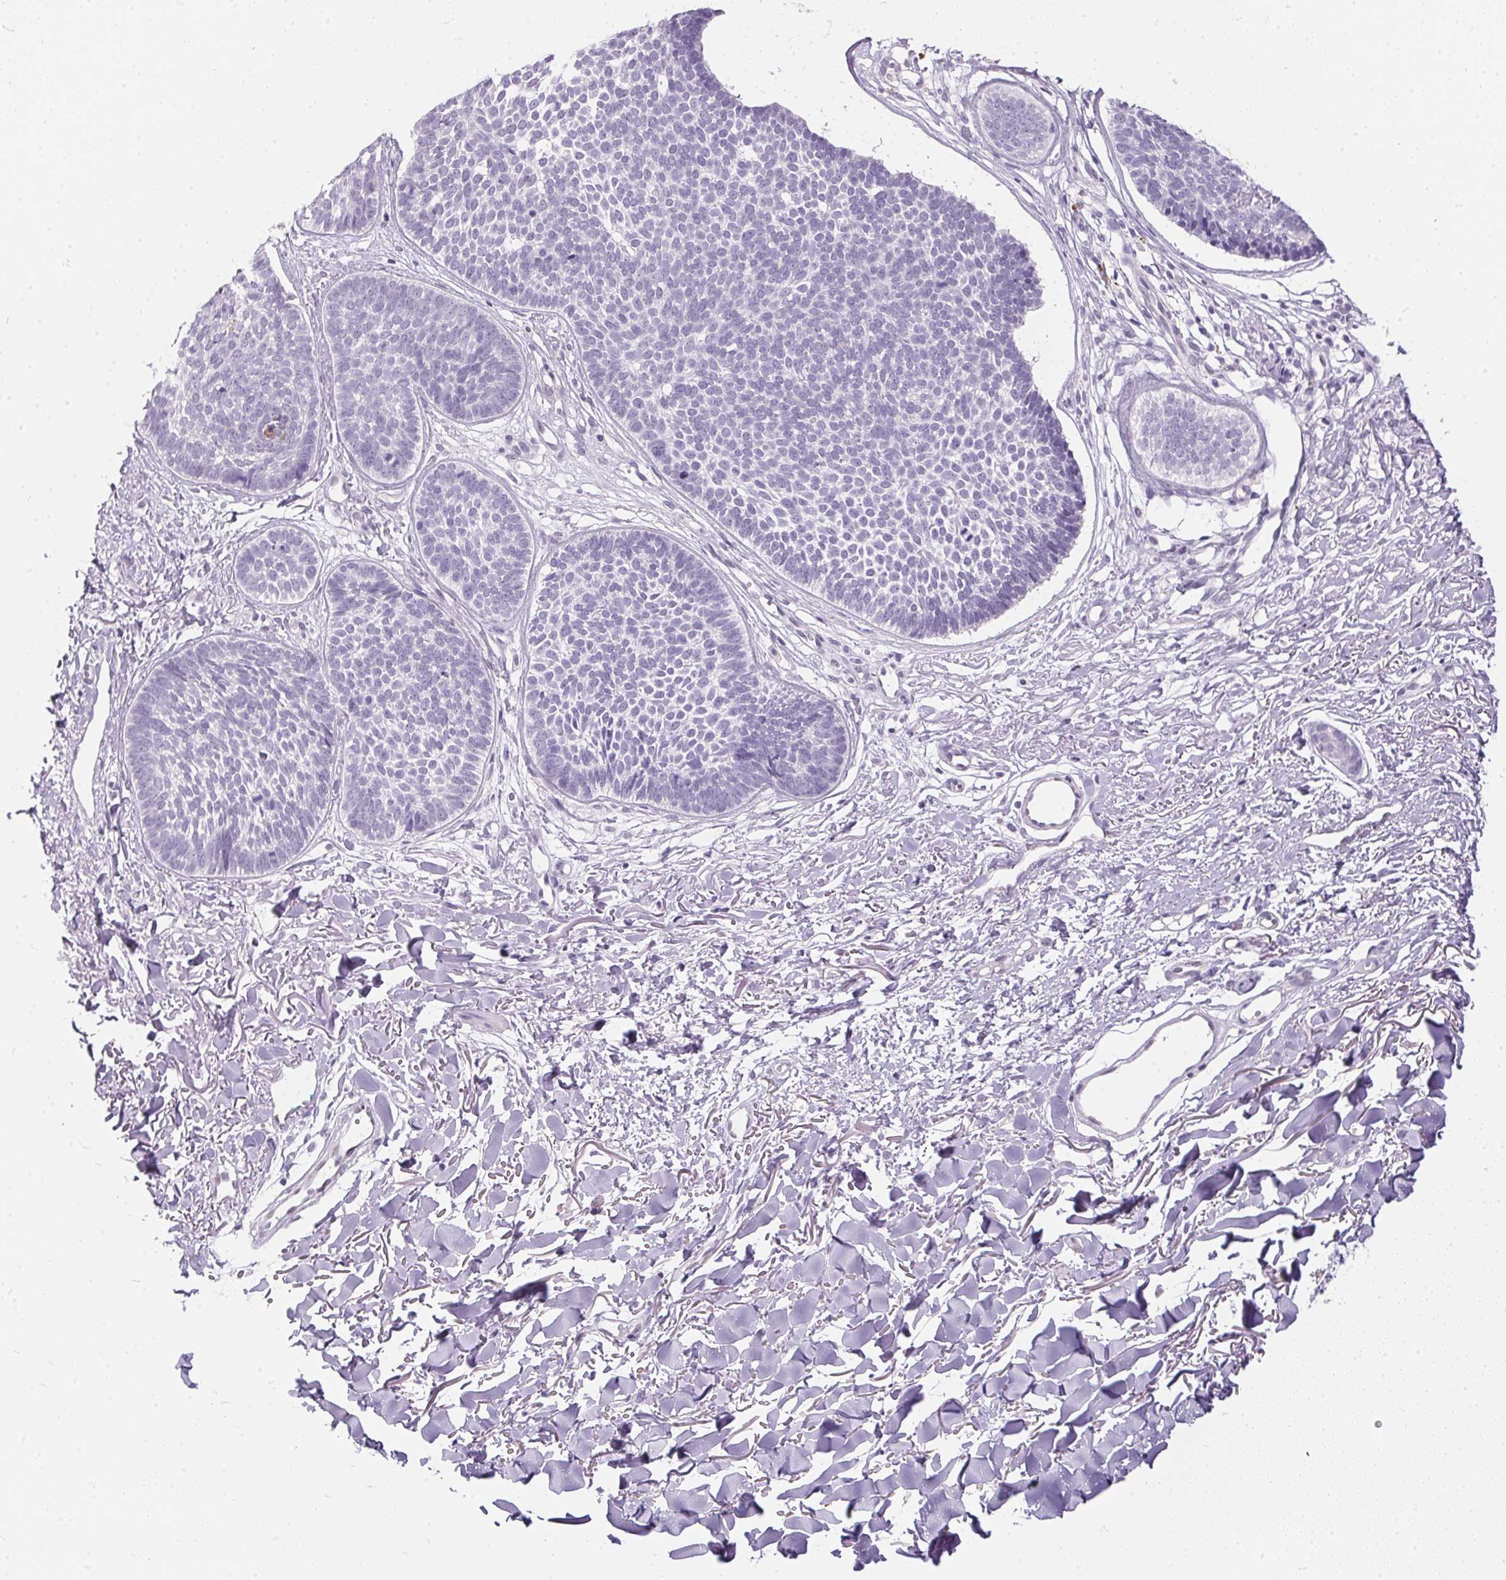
{"staining": {"intensity": "negative", "quantity": "none", "location": "none"}, "tissue": "skin cancer", "cell_type": "Tumor cells", "image_type": "cancer", "snomed": [{"axis": "morphology", "description": "Basal cell carcinoma"}, {"axis": "topography", "description": "Skin"}, {"axis": "topography", "description": "Skin of neck"}, {"axis": "topography", "description": "Skin of shoulder"}, {"axis": "topography", "description": "Skin of back"}], "caption": "A high-resolution micrograph shows IHC staining of skin basal cell carcinoma, which demonstrates no significant staining in tumor cells. (DAB (3,3'-diaminobenzidine) immunohistochemistry (IHC) visualized using brightfield microscopy, high magnification).", "gene": "GBP6", "patient": {"sex": "male", "age": 80}}